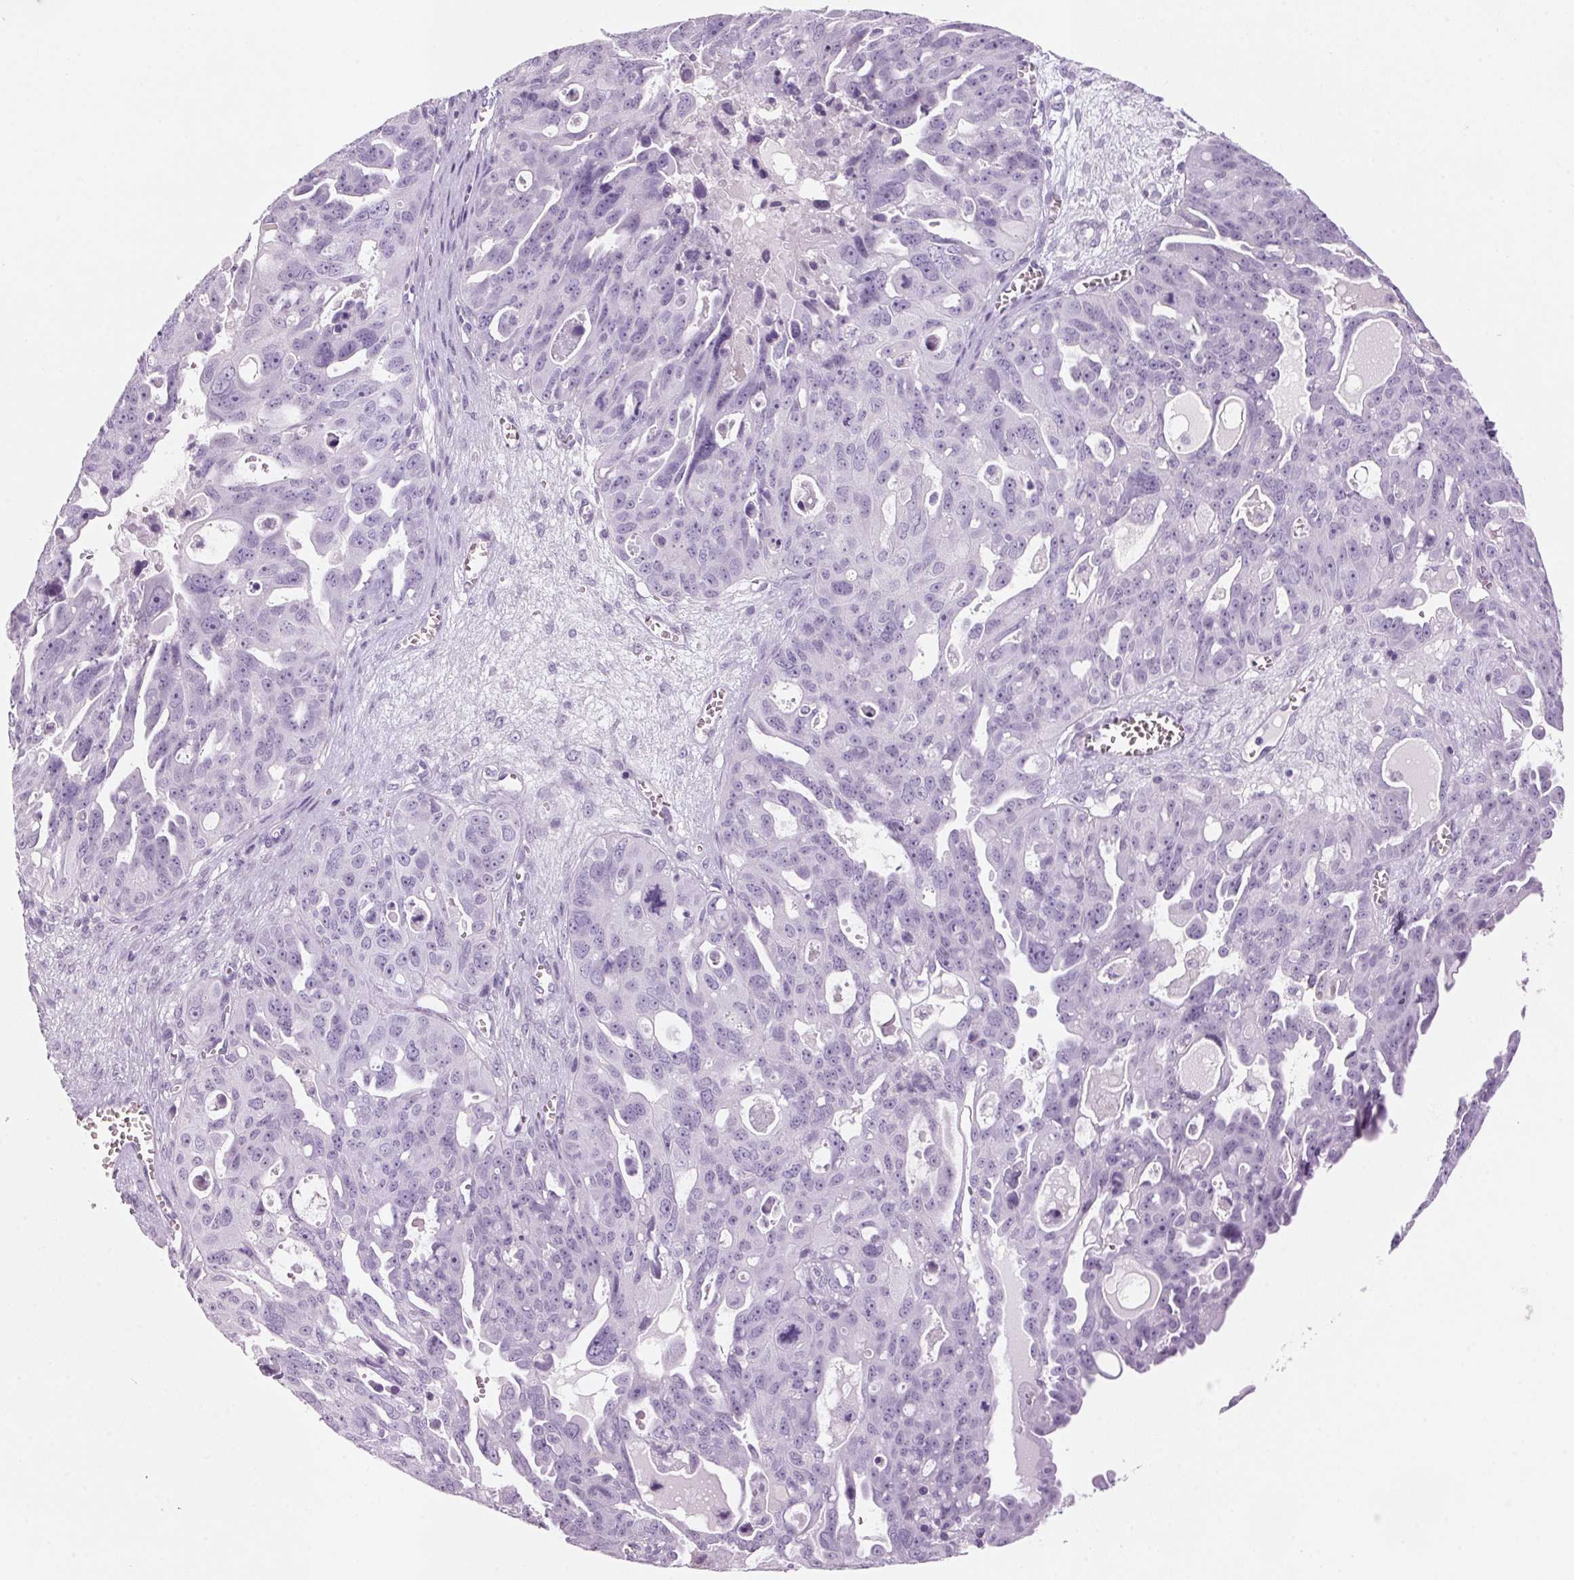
{"staining": {"intensity": "negative", "quantity": "none", "location": "none"}, "tissue": "ovarian cancer", "cell_type": "Tumor cells", "image_type": "cancer", "snomed": [{"axis": "morphology", "description": "Carcinoma, endometroid"}, {"axis": "topography", "description": "Ovary"}], "caption": "Histopathology image shows no protein expression in tumor cells of ovarian cancer tissue.", "gene": "ADAM20", "patient": {"sex": "female", "age": 70}}